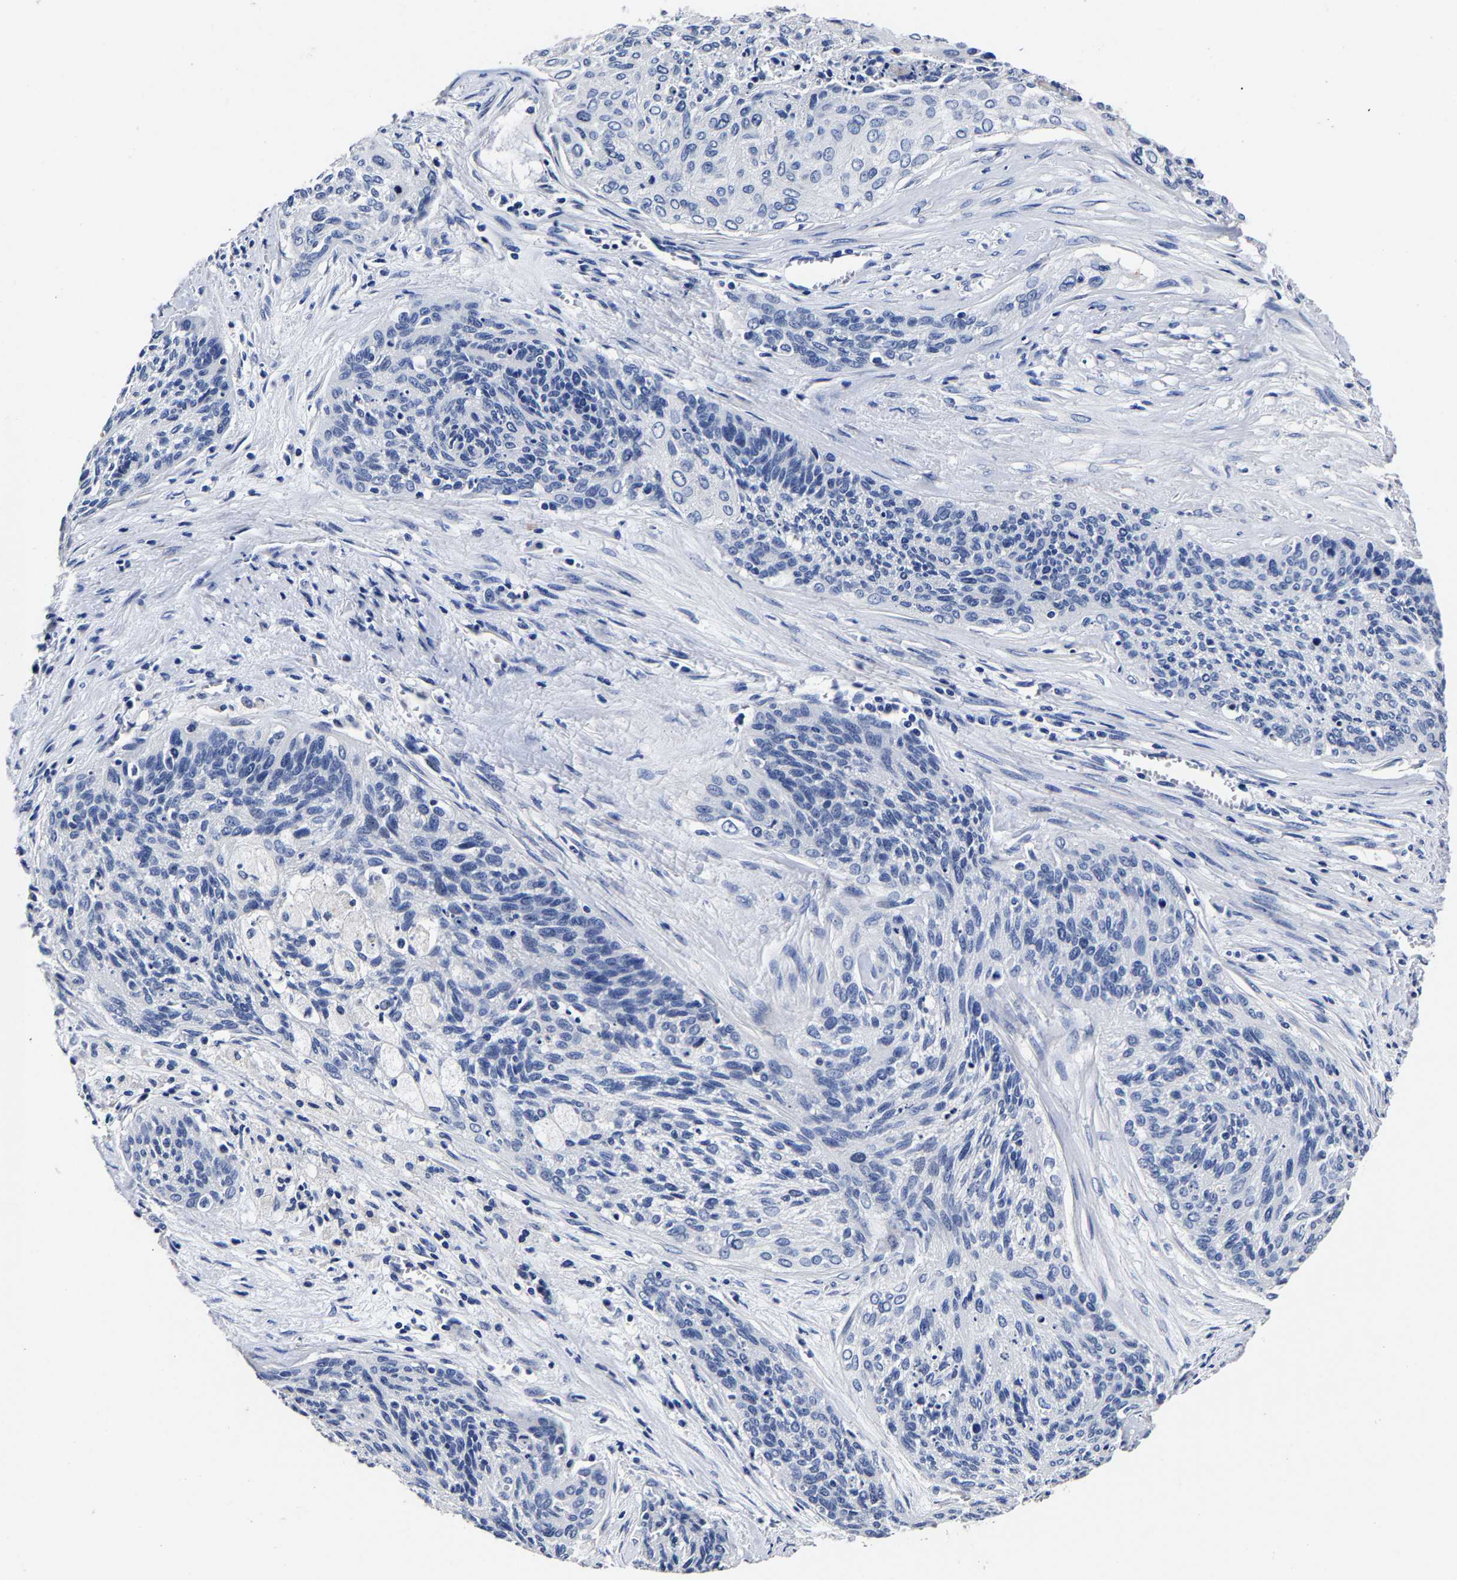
{"staining": {"intensity": "negative", "quantity": "none", "location": "none"}, "tissue": "cervical cancer", "cell_type": "Tumor cells", "image_type": "cancer", "snomed": [{"axis": "morphology", "description": "Squamous cell carcinoma, NOS"}, {"axis": "topography", "description": "Cervix"}], "caption": "The photomicrograph displays no staining of tumor cells in squamous cell carcinoma (cervical). The staining was performed using DAB (3,3'-diaminobenzidine) to visualize the protein expression in brown, while the nuclei were stained in blue with hematoxylin (Magnification: 20x).", "gene": "AKAP4", "patient": {"sex": "female", "age": 55}}